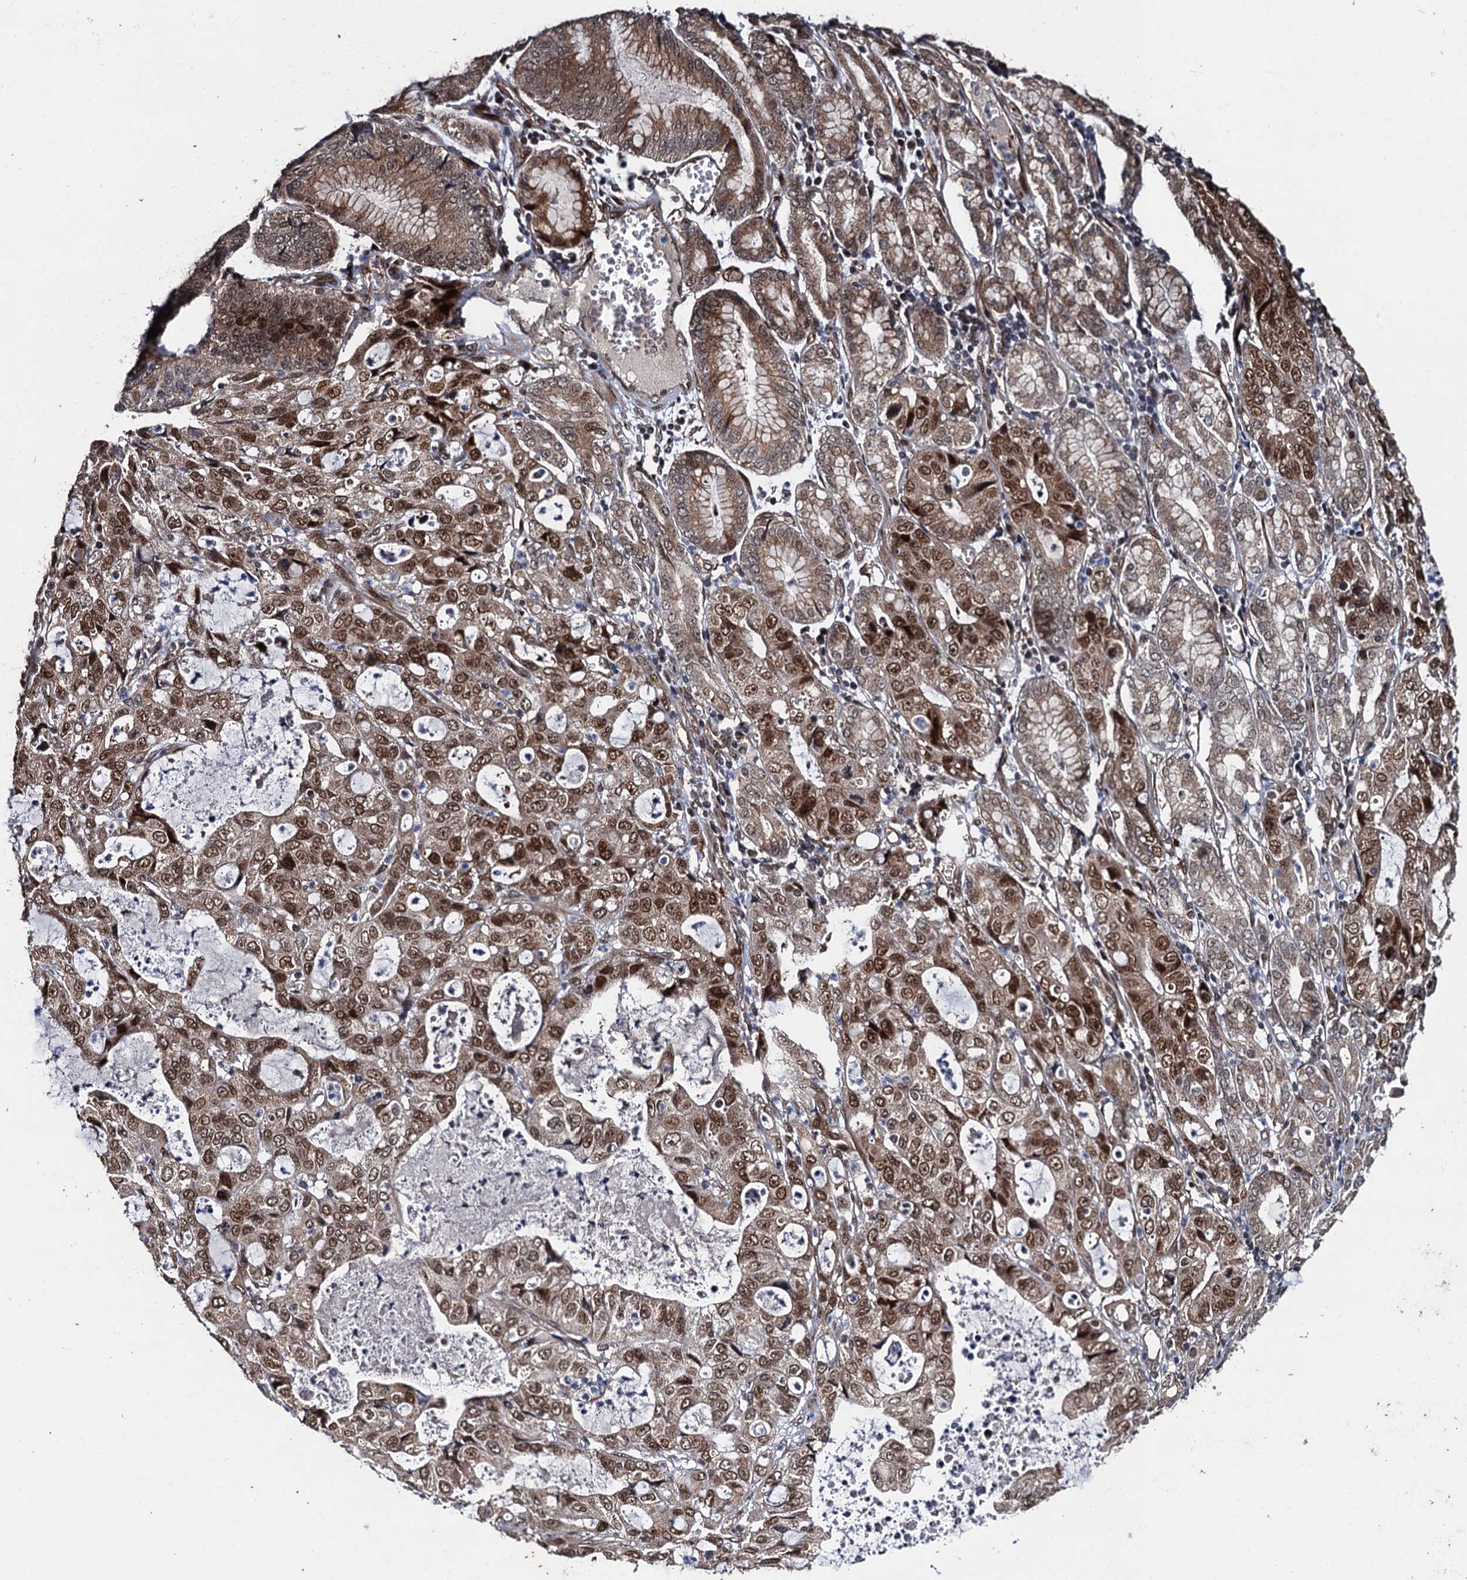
{"staining": {"intensity": "moderate", "quantity": ">75%", "location": "nuclear"}, "tissue": "stomach cancer", "cell_type": "Tumor cells", "image_type": "cancer", "snomed": [{"axis": "morphology", "description": "Adenocarcinoma, NOS"}, {"axis": "topography", "description": "Stomach, lower"}], "caption": "This histopathology image demonstrates IHC staining of stomach cancer, with medium moderate nuclear expression in about >75% of tumor cells.", "gene": "LRRC63", "patient": {"sex": "female", "age": 43}}